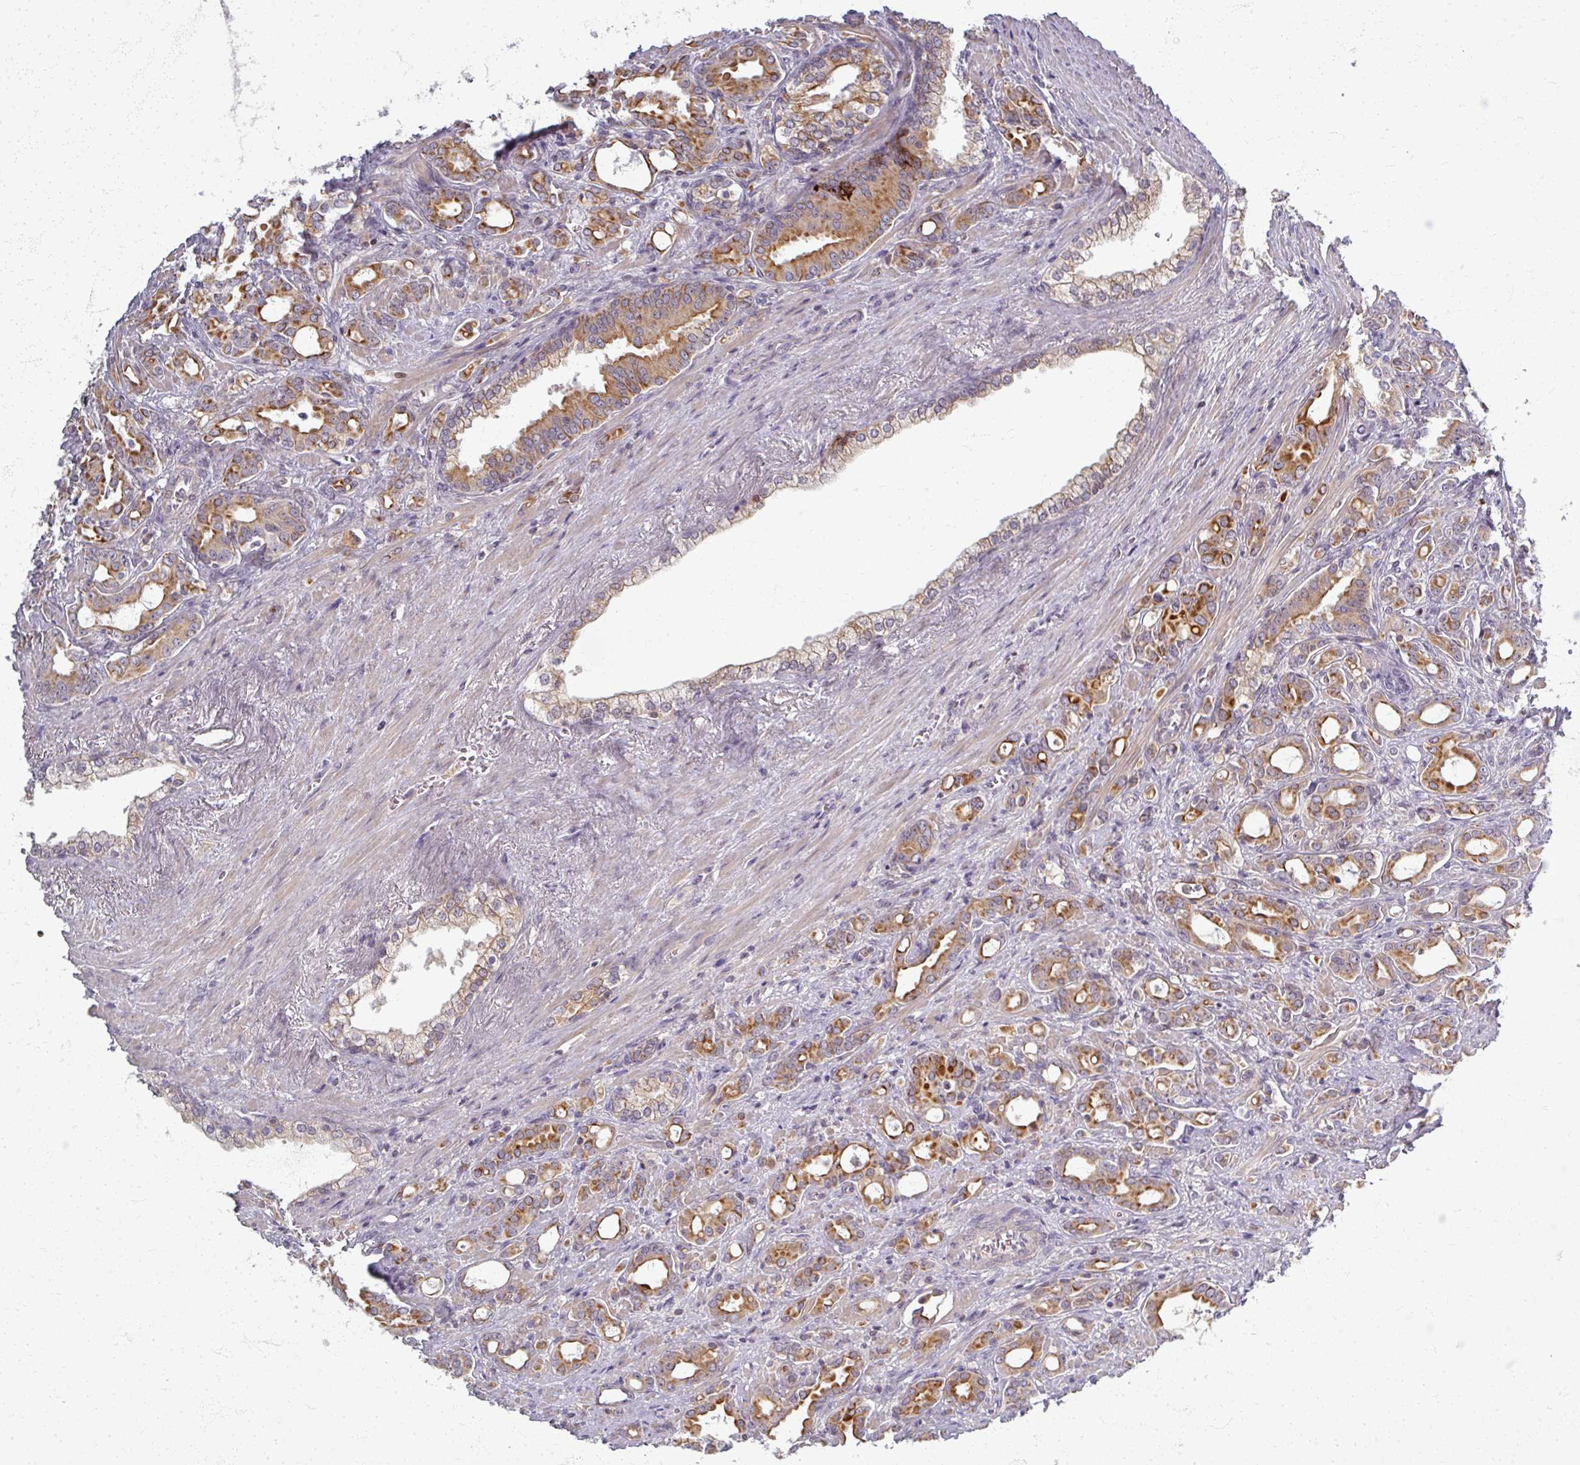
{"staining": {"intensity": "moderate", "quantity": ">75%", "location": "cytoplasmic/membranous"}, "tissue": "prostate cancer", "cell_type": "Tumor cells", "image_type": "cancer", "snomed": [{"axis": "morphology", "description": "Adenocarcinoma, High grade"}, {"axis": "topography", "description": "Prostate"}], "caption": "This micrograph reveals immunohistochemistry (IHC) staining of prostate high-grade adenocarcinoma, with medium moderate cytoplasmic/membranous positivity in approximately >75% of tumor cells.", "gene": "TTLL7", "patient": {"sex": "male", "age": 72}}